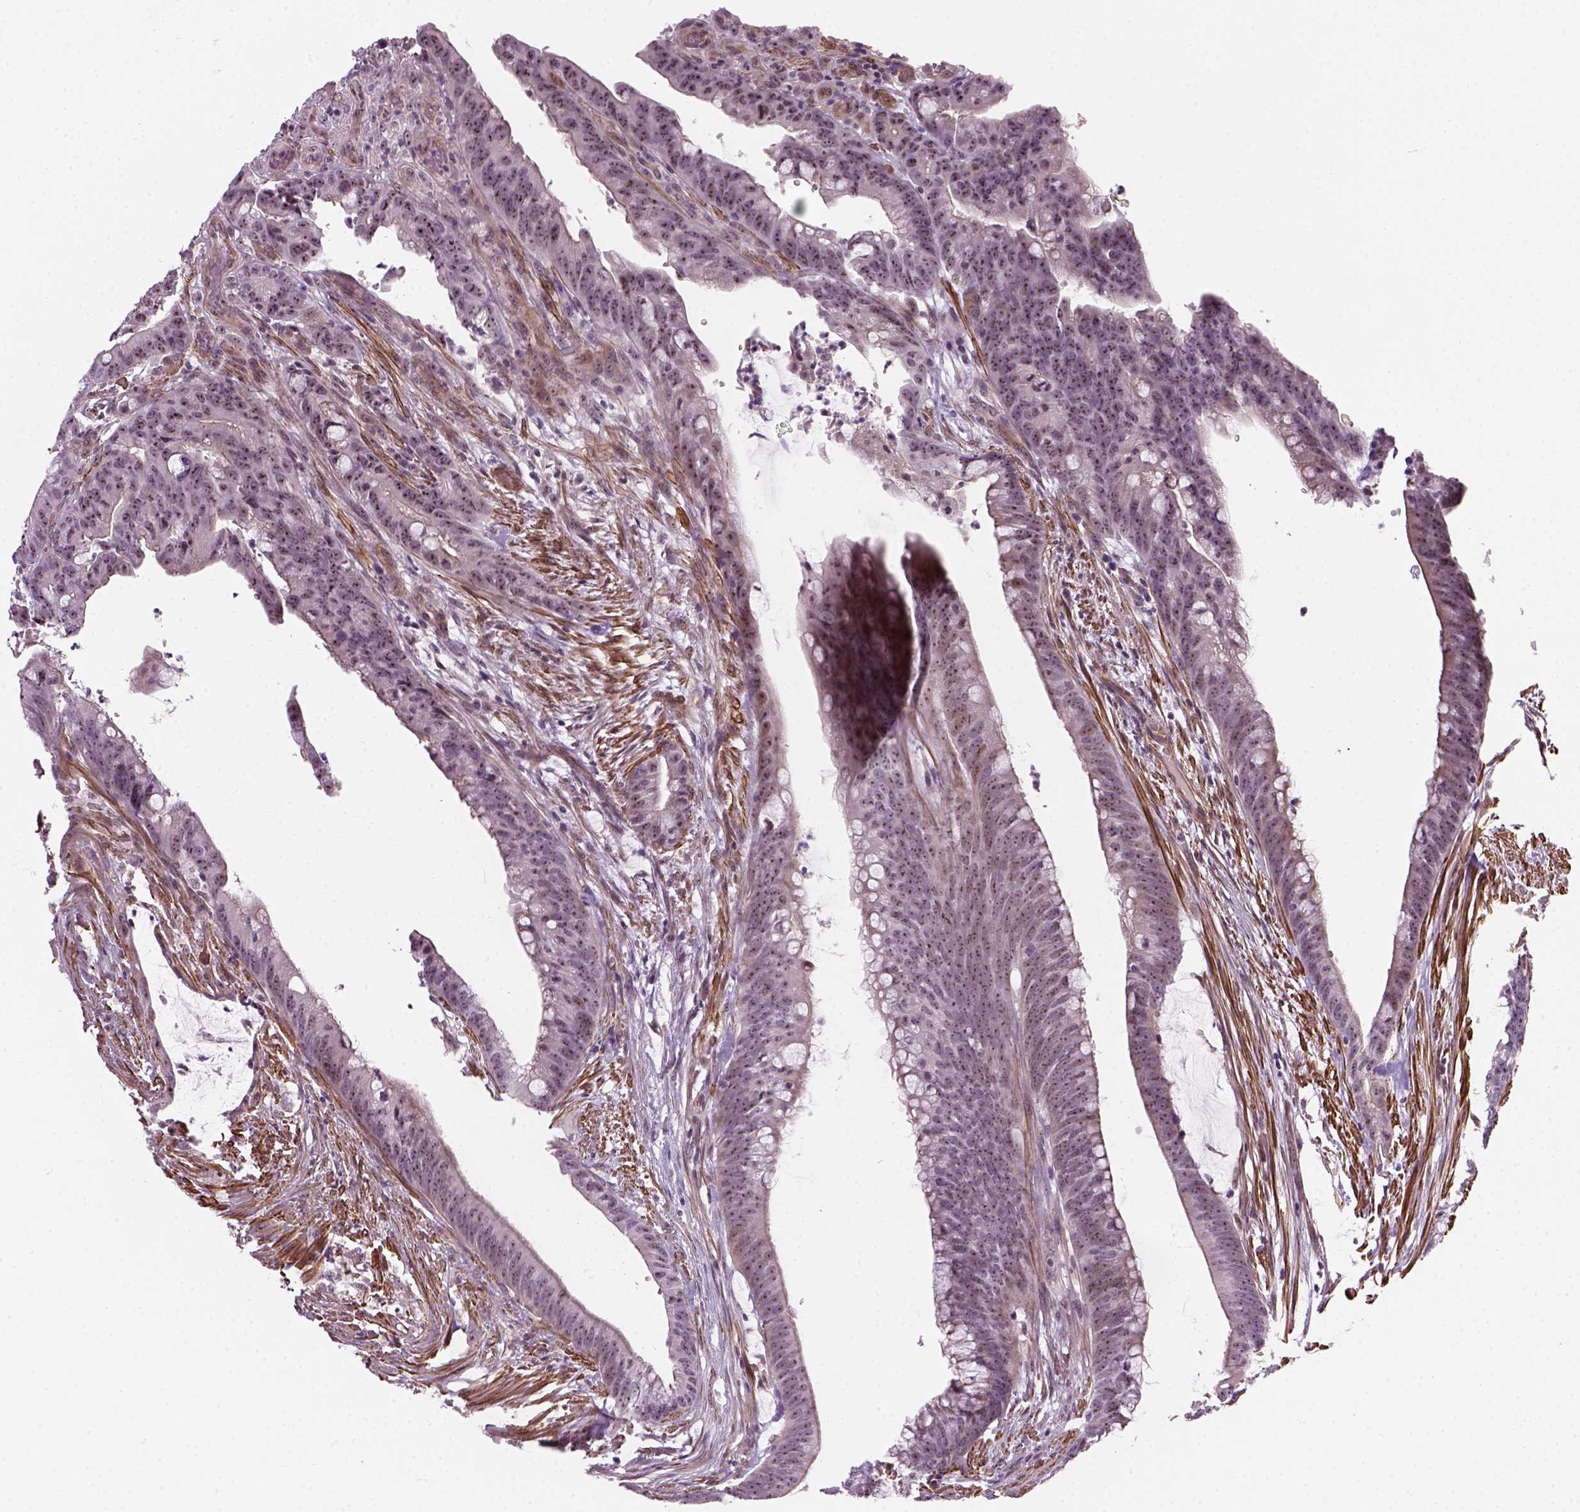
{"staining": {"intensity": "weak", "quantity": ">75%", "location": "nuclear"}, "tissue": "colorectal cancer", "cell_type": "Tumor cells", "image_type": "cancer", "snomed": [{"axis": "morphology", "description": "Adenocarcinoma, NOS"}, {"axis": "topography", "description": "Colon"}], "caption": "This micrograph reveals colorectal adenocarcinoma stained with IHC to label a protein in brown. The nuclear of tumor cells show weak positivity for the protein. Nuclei are counter-stained blue.", "gene": "RRS1", "patient": {"sex": "male", "age": 62}}